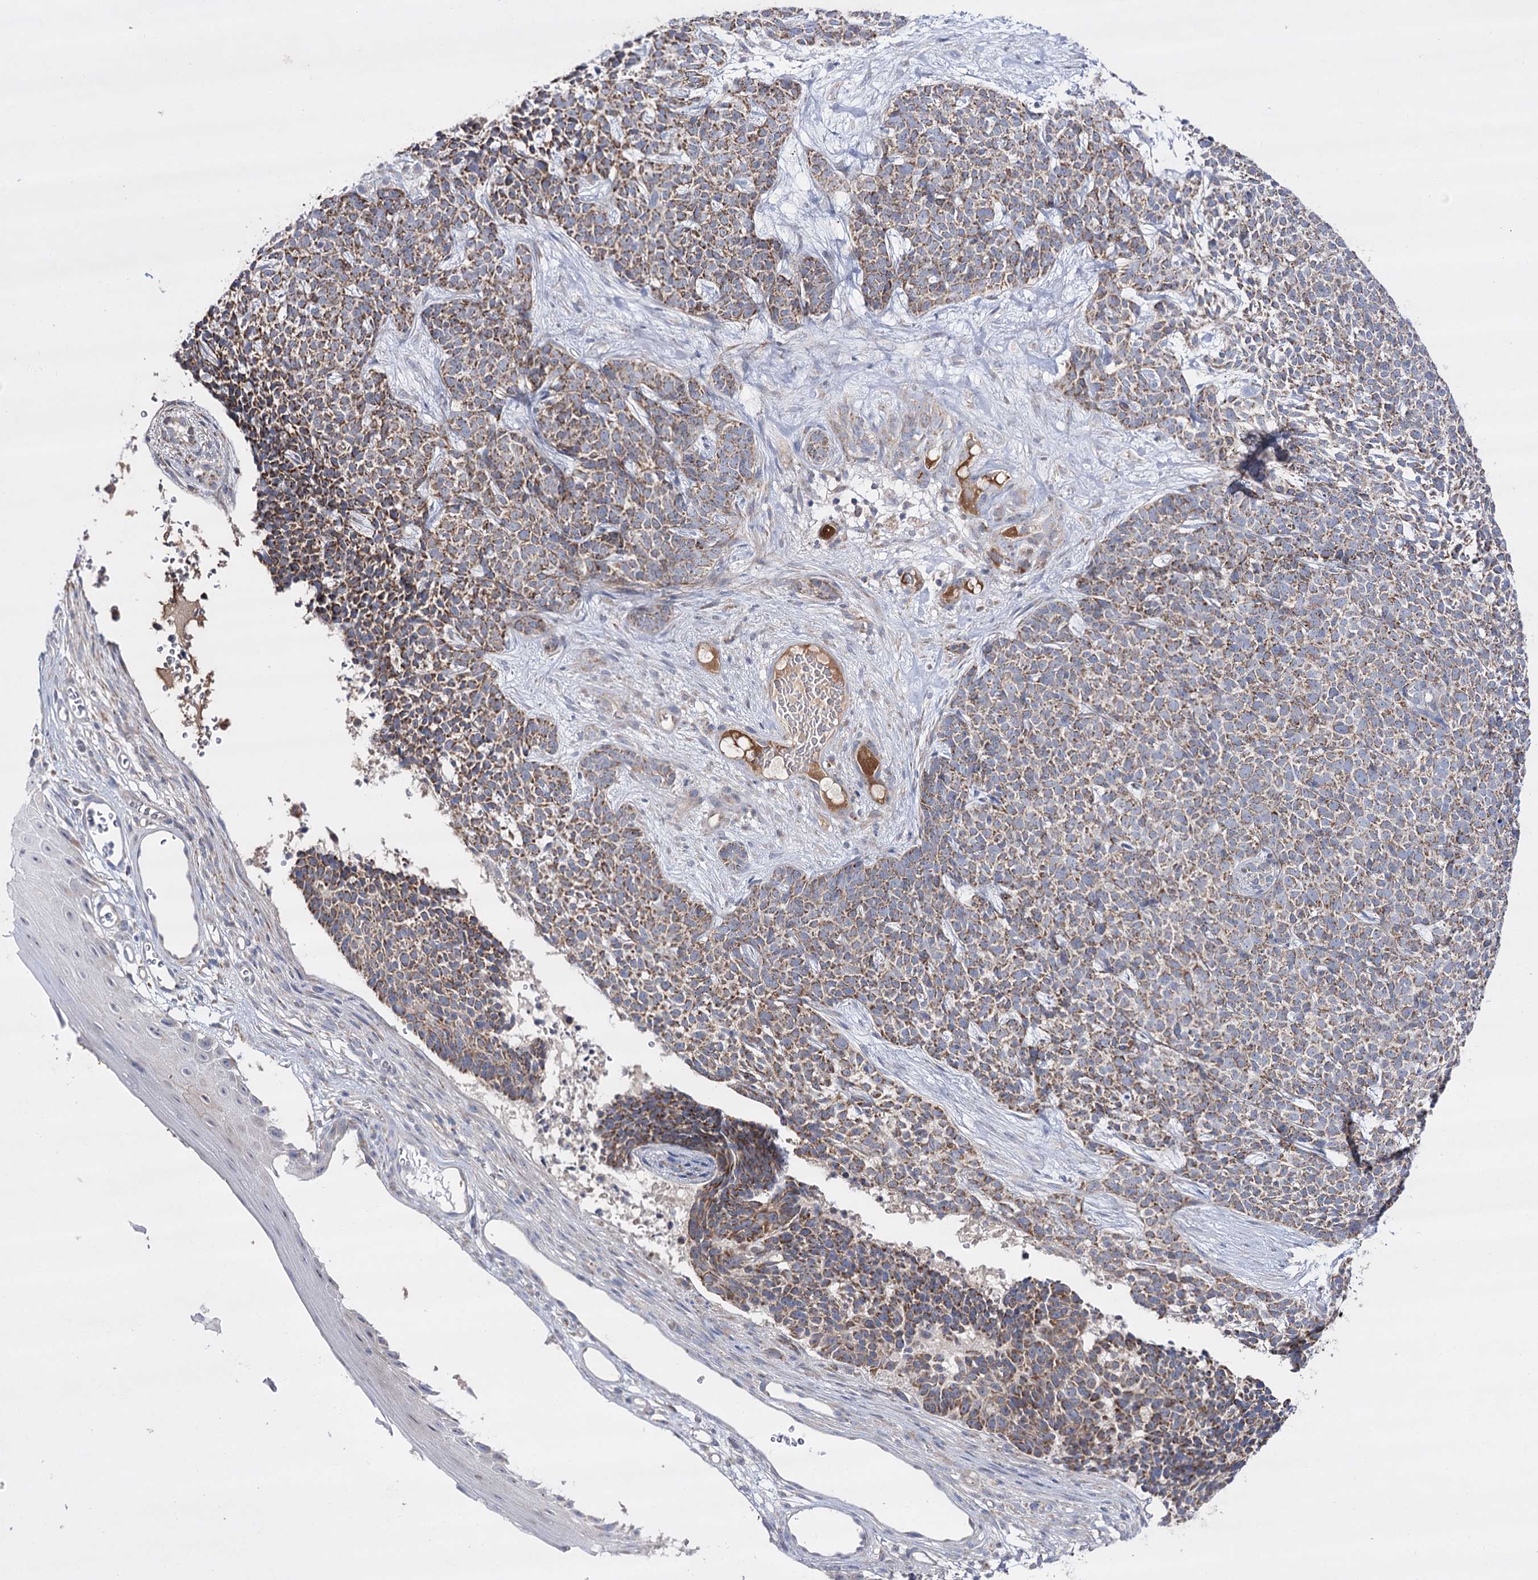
{"staining": {"intensity": "moderate", "quantity": ">75%", "location": "cytoplasmic/membranous"}, "tissue": "skin cancer", "cell_type": "Tumor cells", "image_type": "cancer", "snomed": [{"axis": "morphology", "description": "Basal cell carcinoma"}, {"axis": "topography", "description": "Skin"}], "caption": "Immunohistochemistry (IHC) (DAB) staining of human skin cancer displays moderate cytoplasmic/membranous protein positivity in about >75% of tumor cells.", "gene": "NADK2", "patient": {"sex": "female", "age": 84}}